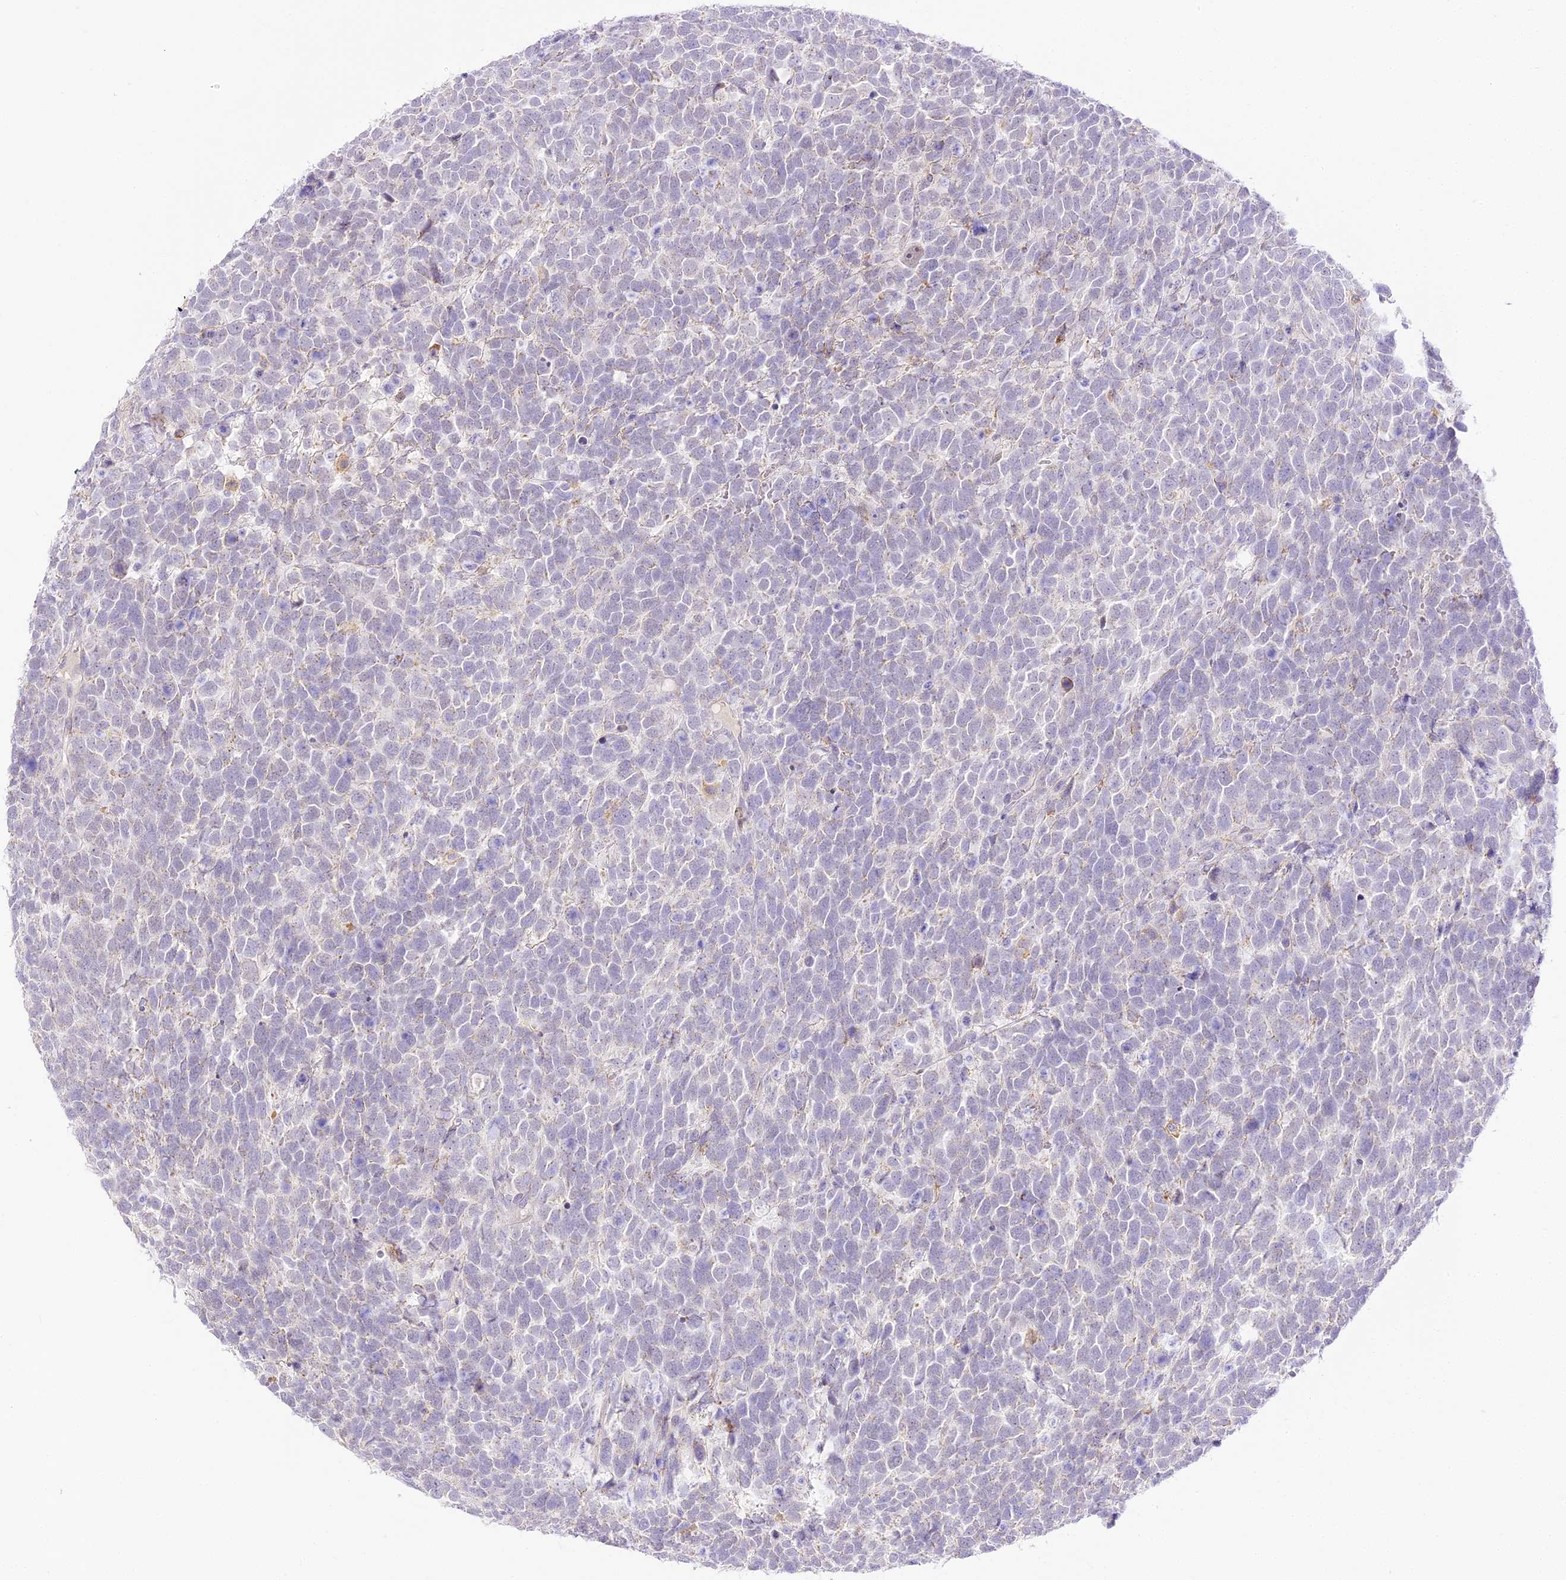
{"staining": {"intensity": "negative", "quantity": "none", "location": "none"}, "tissue": "urothelial cancer", "cell_type": "Tumor cells", "image_type": "cancer", "snomed": [{"axis": "morphology", "description": "Urothelial carcinoma, High grade"}, {"axis": "topography", "description": "Urinary bladder"}], "caption": "Tumor cells show no significant staining in urothelial cancer. Nuclei are stained in blue.", "gene": "CCDC30", "patient": {"sex": "female", "age": 82}}